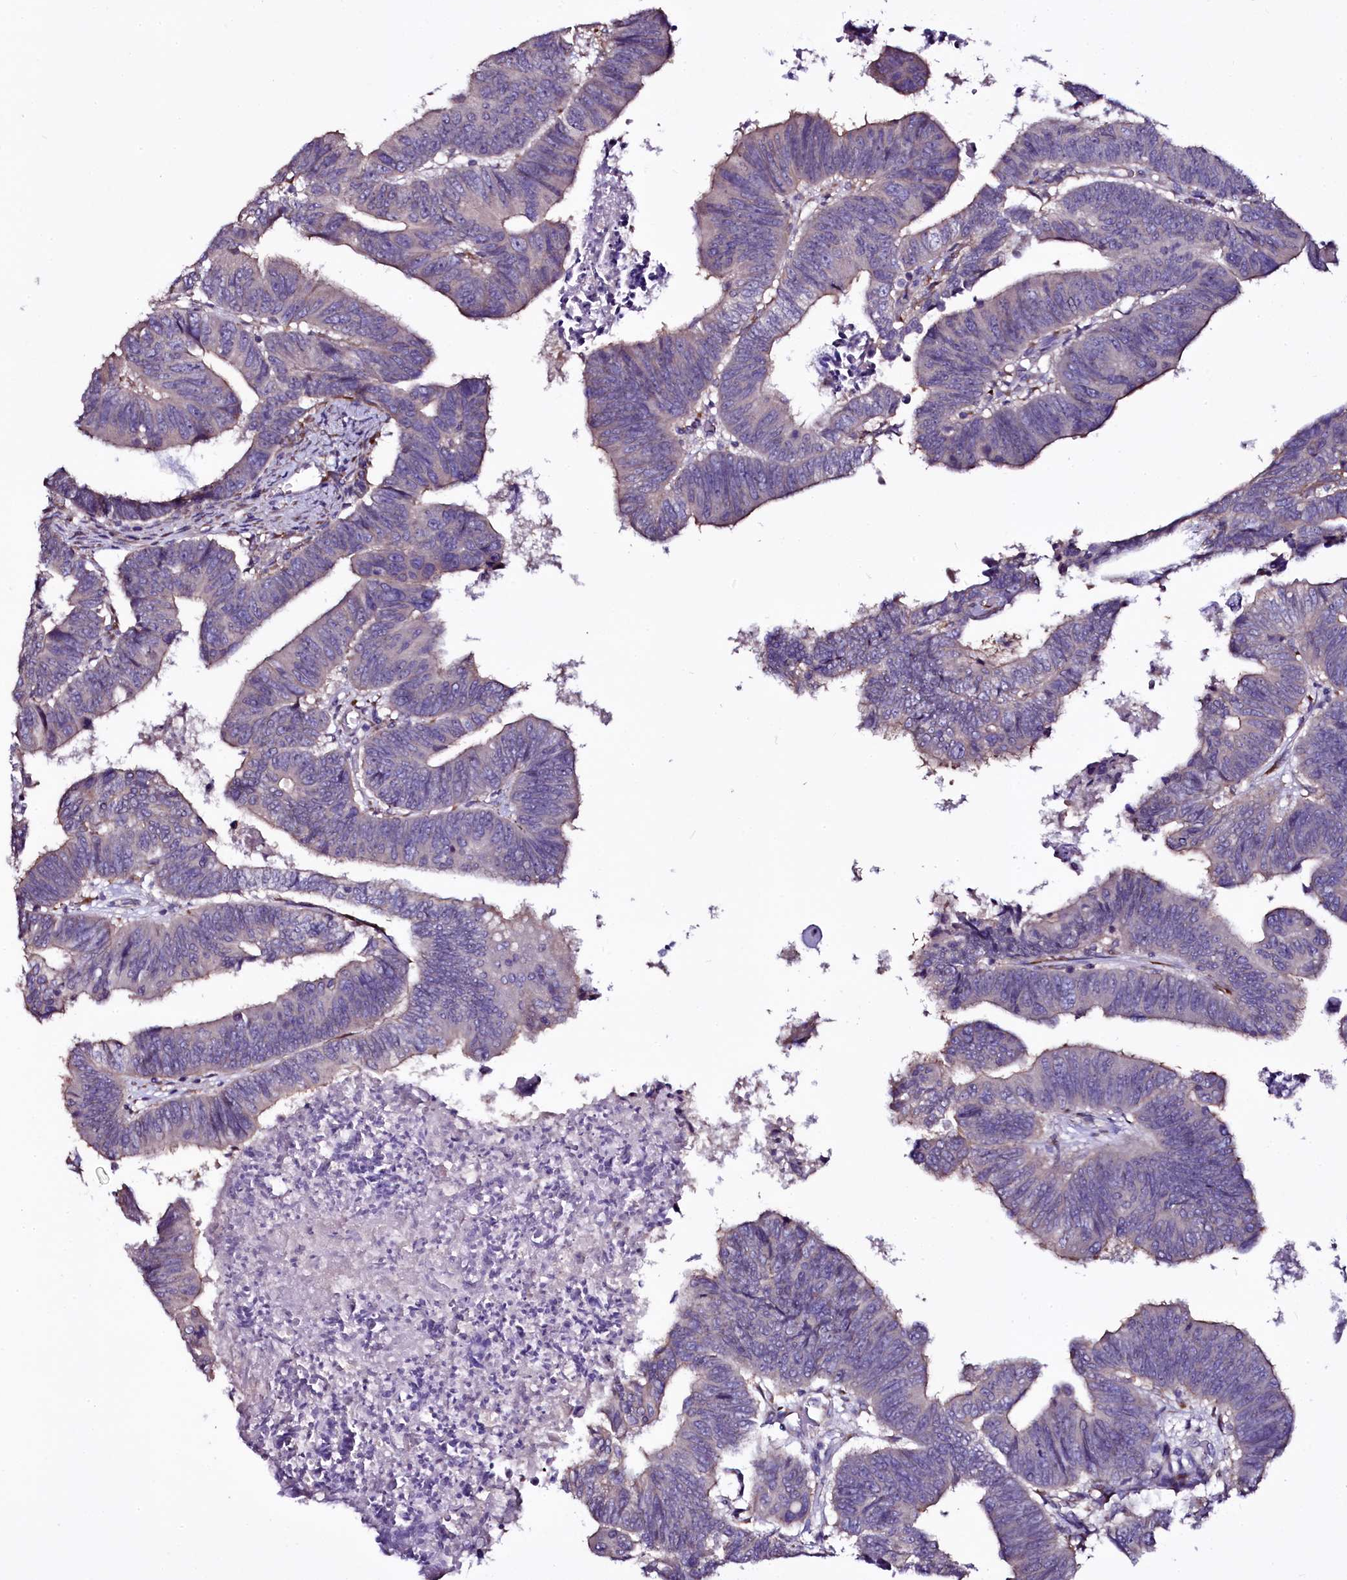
{"staining": {"intensity": "negative", "quantity": "none", "location": "none"}, "tissue": "colorectal cancer", "cell_type": "Tumor cells", "image_type": "cancer", "snomed": [{"axis": "morphology", "description": "Adenocarcinoma, NOS"}, {"axis": "topography", "description": "Rectum"}], "caption": "A high-resolution micrograph shows immunohistochemistry staining of colorectal adenocarcinoma, which displays no significant positivity in tumor cells.", "gene": "WIPF3", "patient": {"sex": "female", "age": 65}}